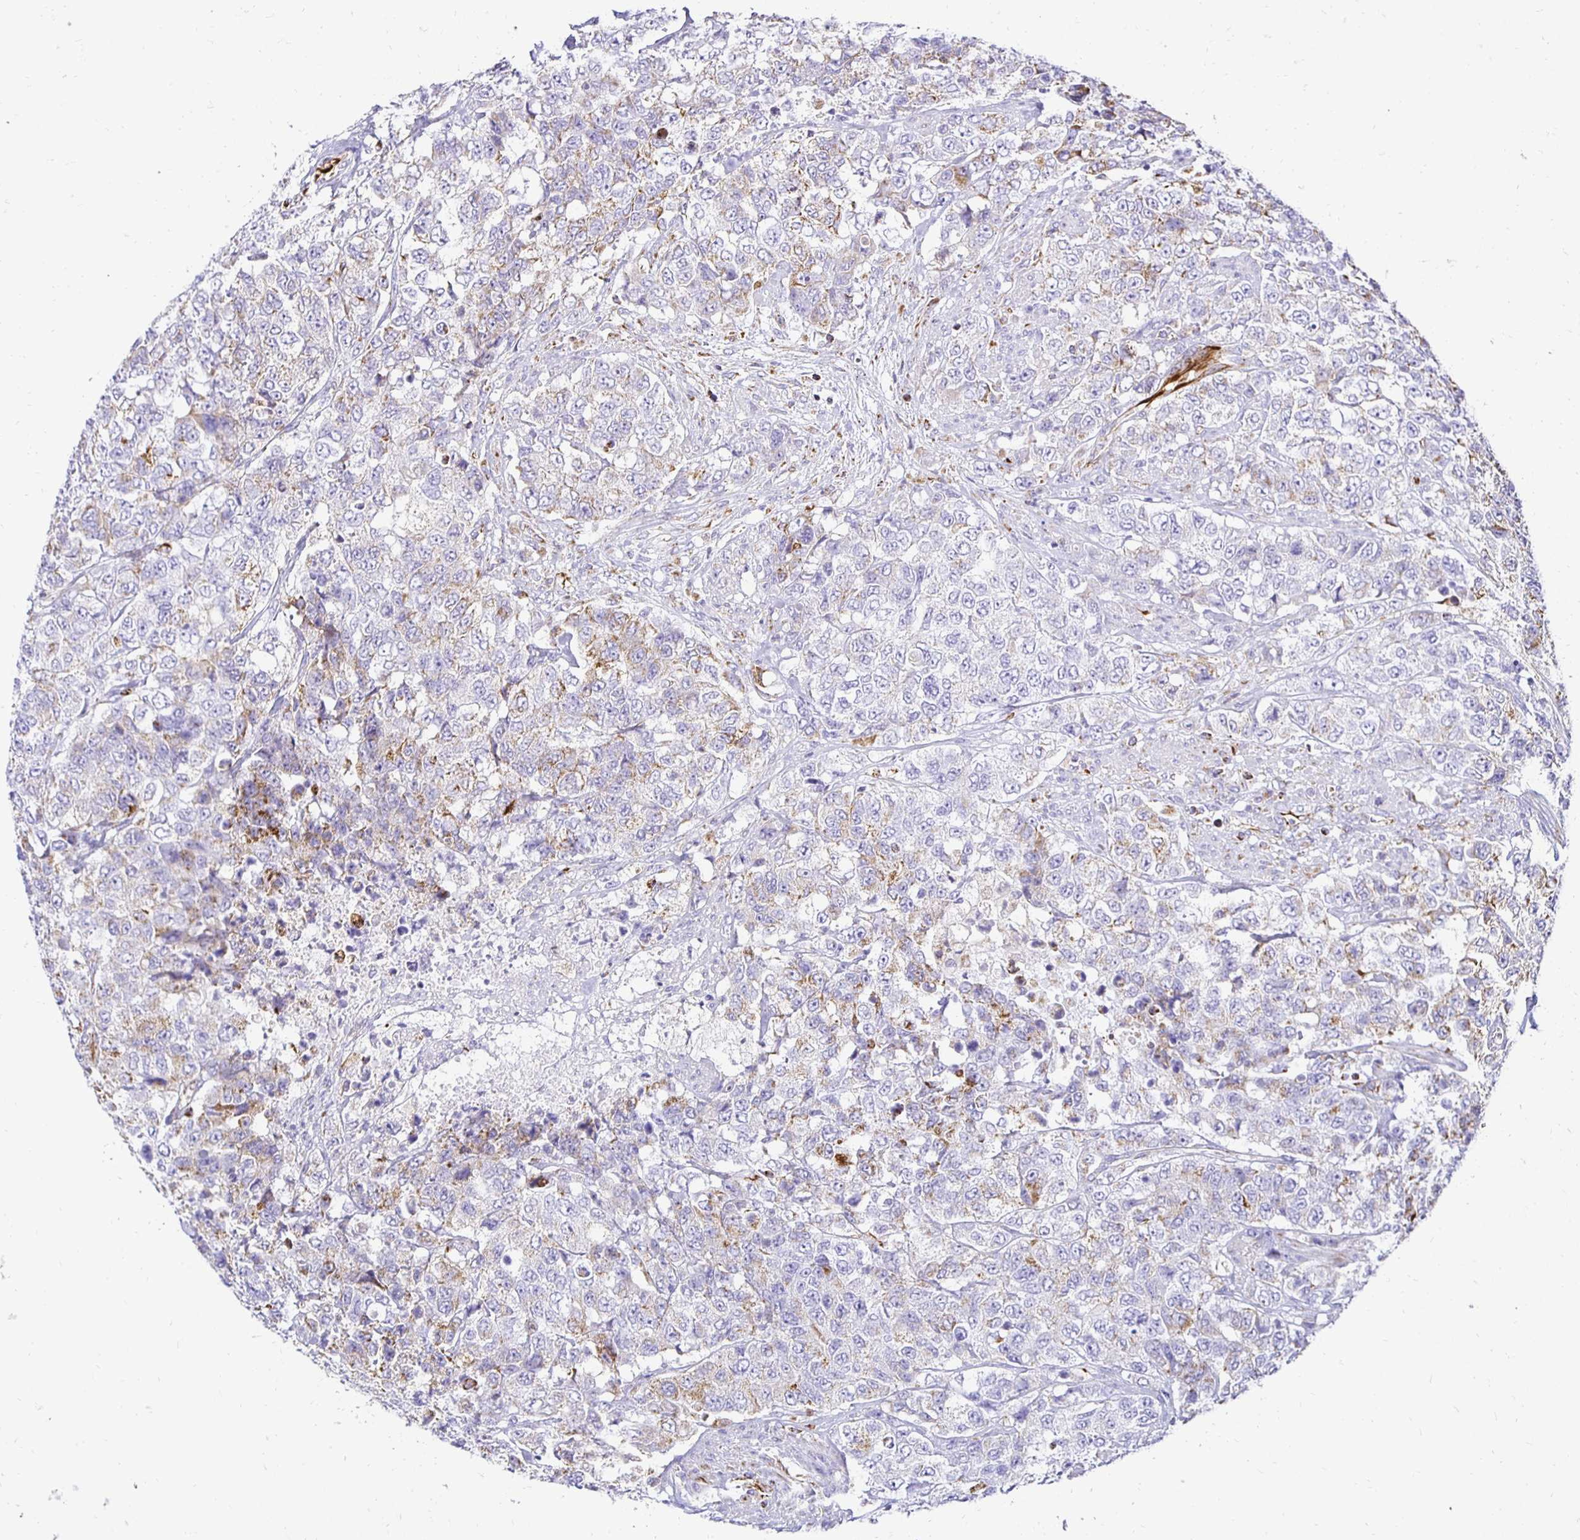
{"staining": {"intensity": "weak", "quantity": "<25%", "location": "cytoplasmic/membranous"}, "tissue": "urothelial cancer", "cell_type": "Tumor cells", "image_type": "cancer", "snomed": [{"axis": "morphology", "description": "Urothelial carcinoma, High grade"}, {"axis": "topography", "description": "Urinary bladder"}], "caption": "An image of human urothelial carcinoma (high-grade) is negative for staining in tumor cells.", "gene": "PLAAT2", "patient": {"sex": "female", "age": 78}}